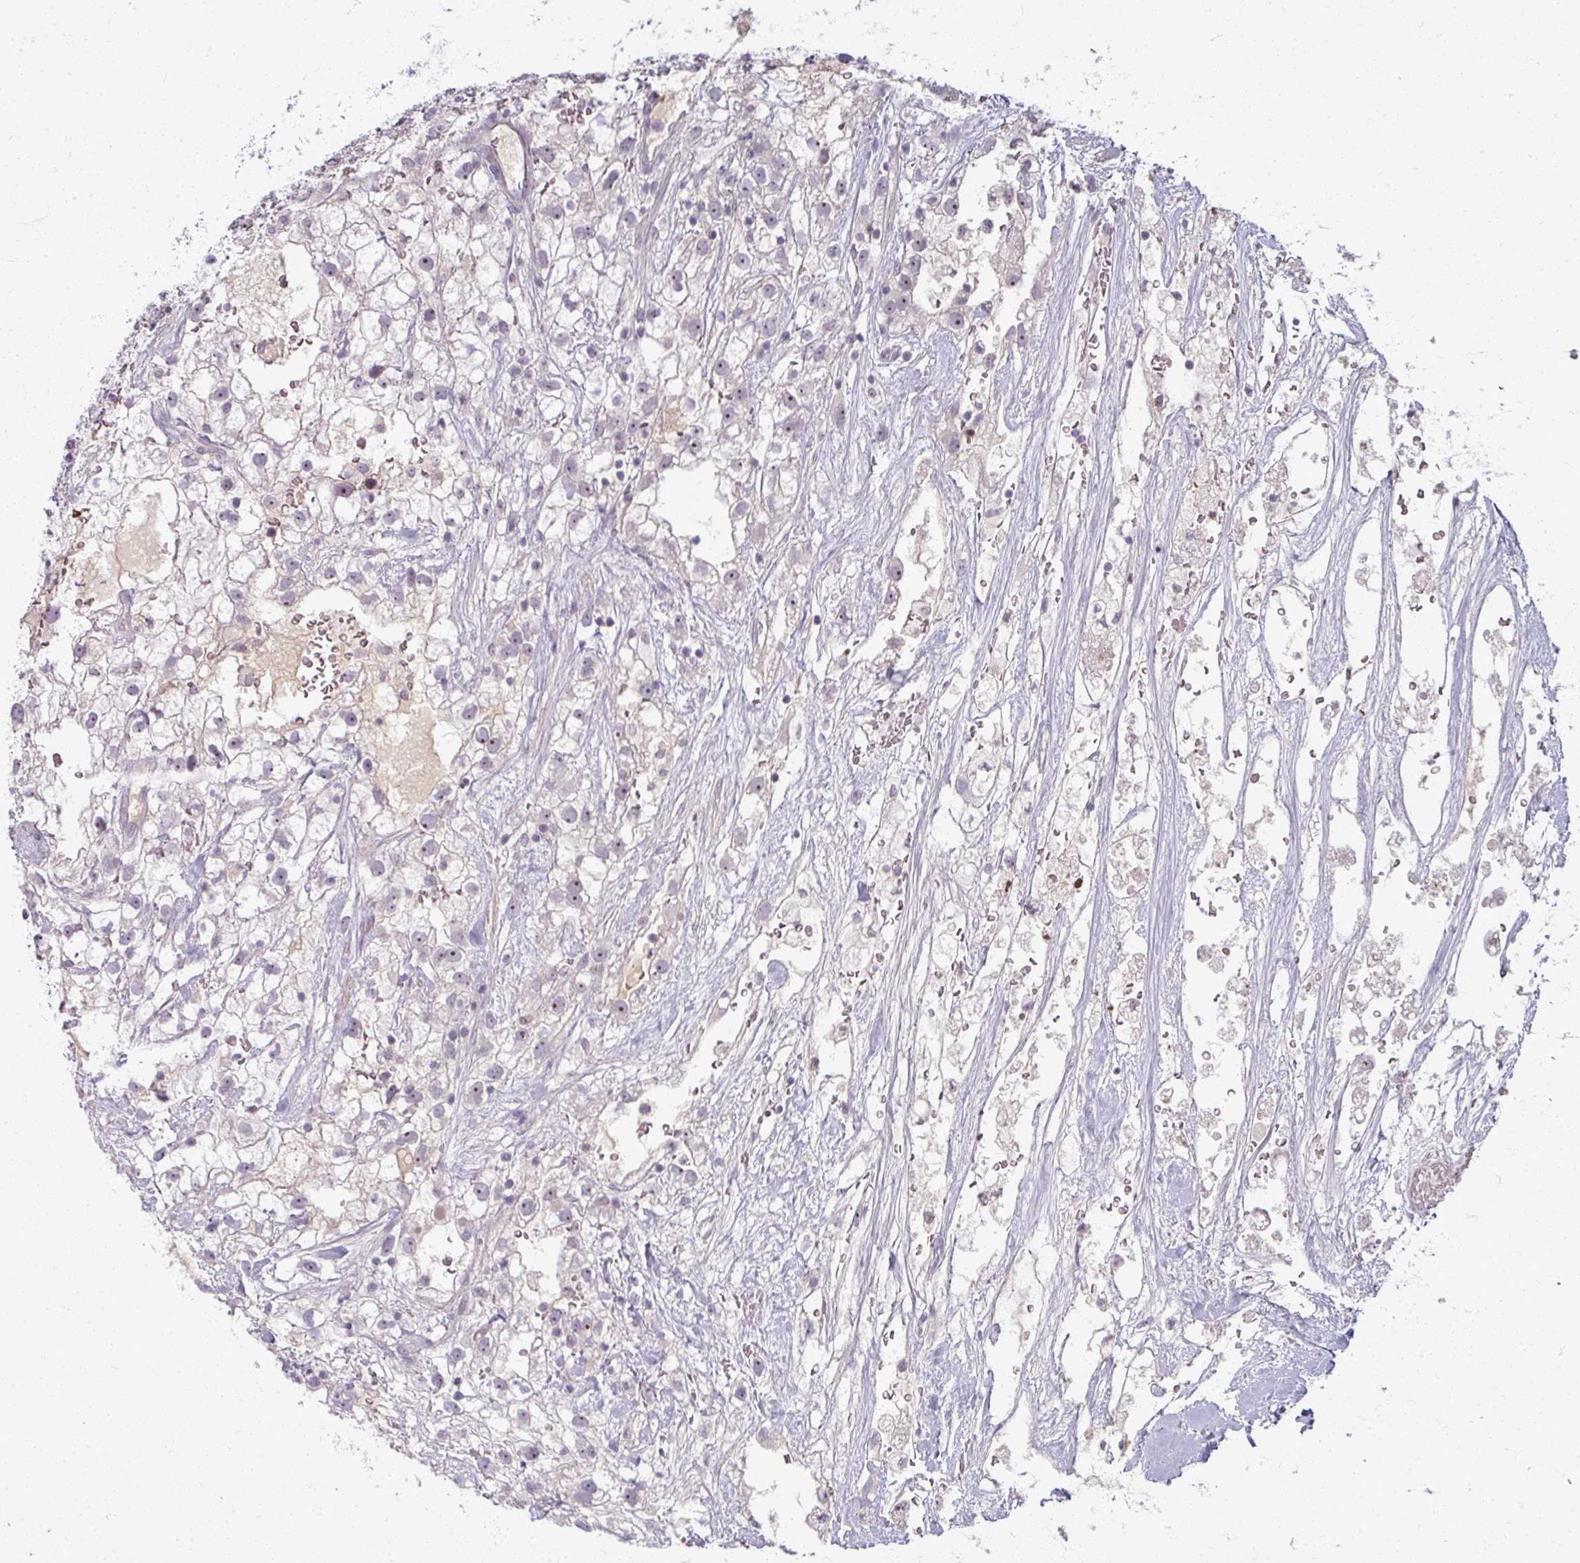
{"staining": {"intensity": "negative", "quantity": "none", "location": "none"}, "tissue": "renal cancer", "cell_type": "Tumor cells", "image_type": "cancer", "snomed": [{"axis": "morphology", "description": "Adenocarcinoma, NOS"}, {"axis": "topography", "description": "Kidney"}], "caption": "Histopathology image shows no significant protein positivity in tumor cells of renal cancer (adenocarcinoma).", "gene": "TTLL7", "patient": {"sex": "male", "age": 59}}